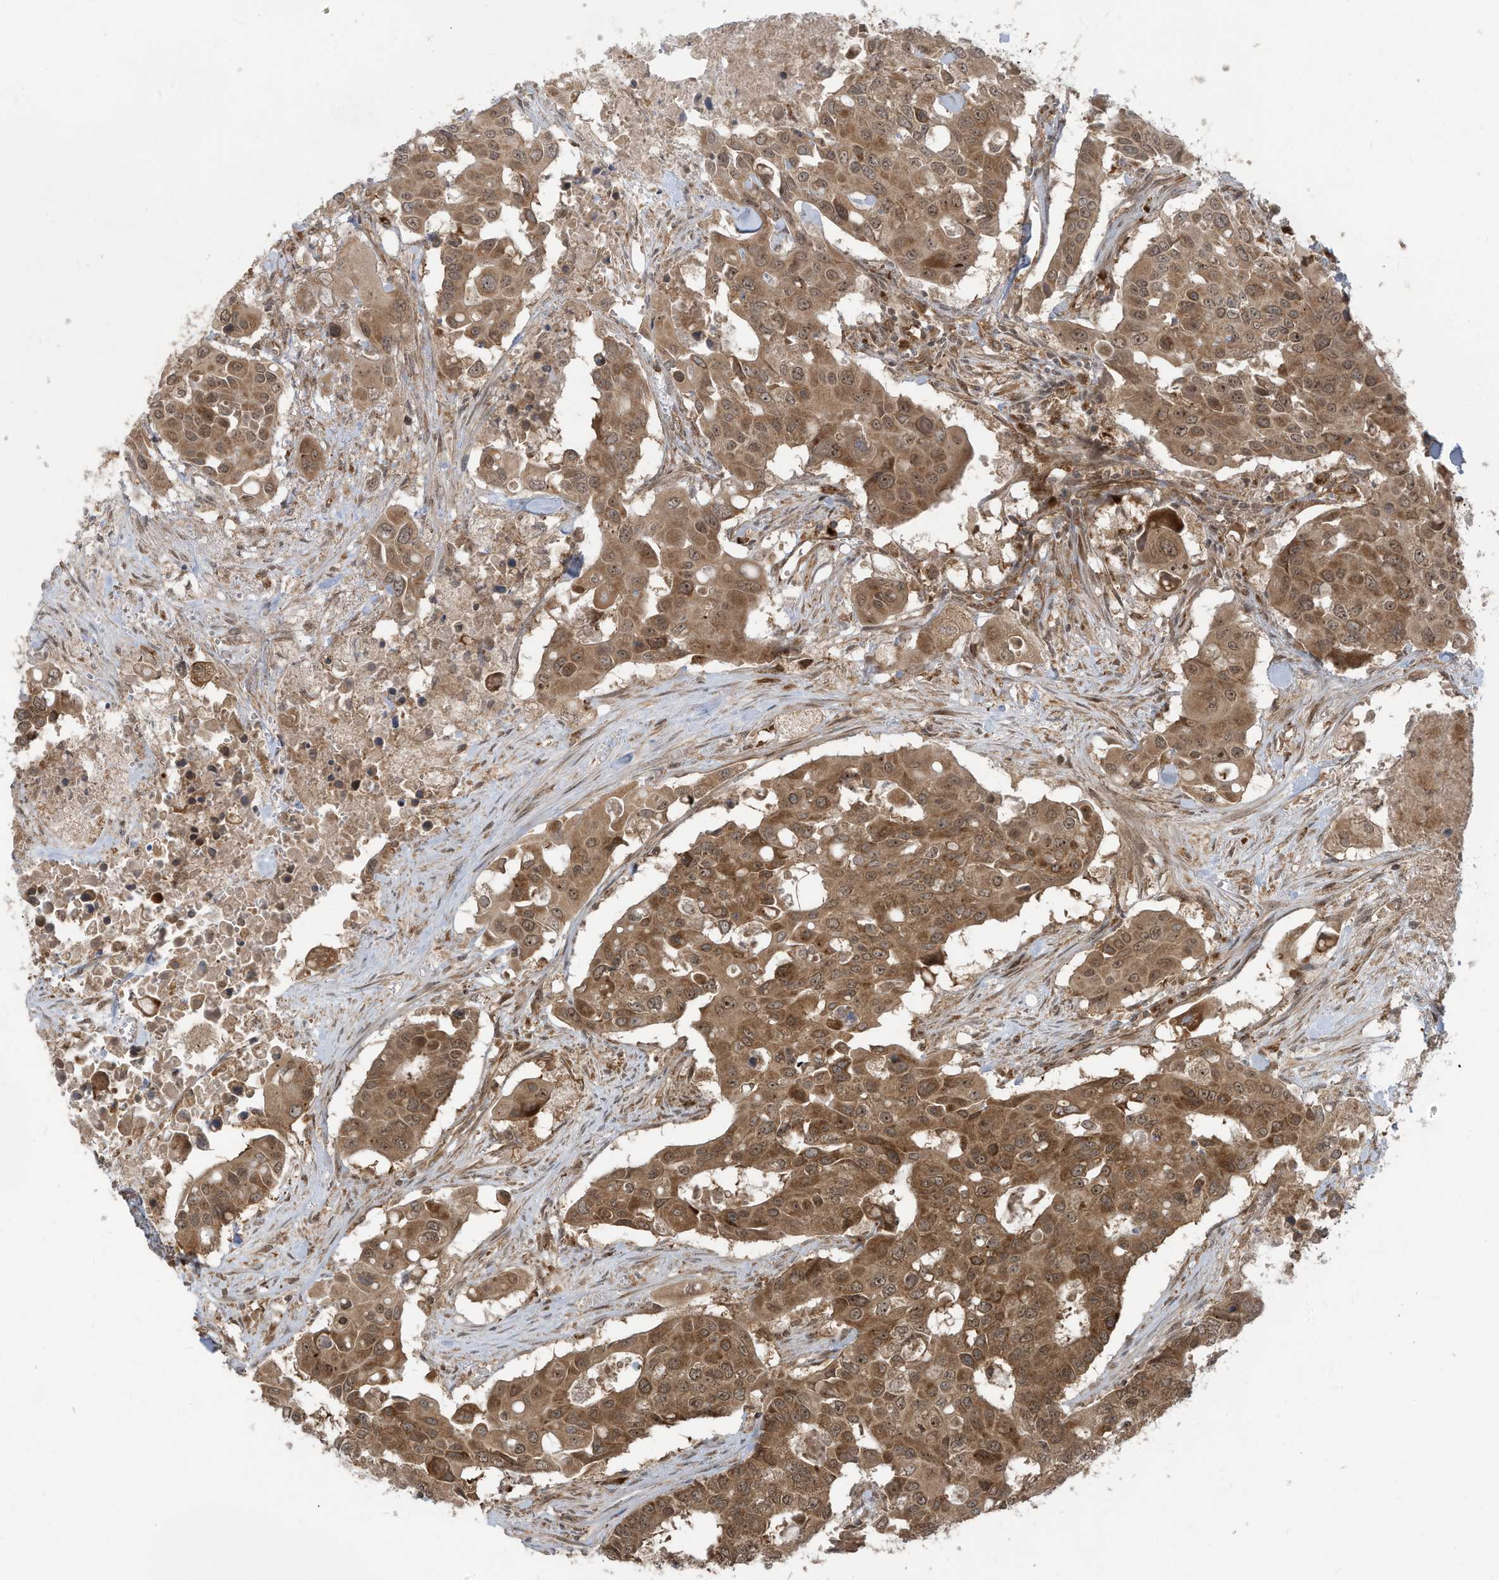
{"staining": {"intensity": "moderate", "quantity": ">75%", "location": "cytoplasmic/membranous,nuclear"}, "tissue": "colorectal cancer", "cell_type": "Tumor cells", "image_type": "cancer", "snomed": [{"axis": "morphology", "description": "Adenocarcinoma, NOS"}, {"axis": "topography", "description": "Colon"}], "caption": "Protein expression analysis of human colorectal cancer reveals moderate cytoplasmic/membranous and nuclear staining in about >75% of tumor cells. (DAB (3,3'-diaminobenzidine) IHC with brightfield microscopy, high magnification).", "gene": "TRIM67", "patient": {"sex": "male", "age": 77}}